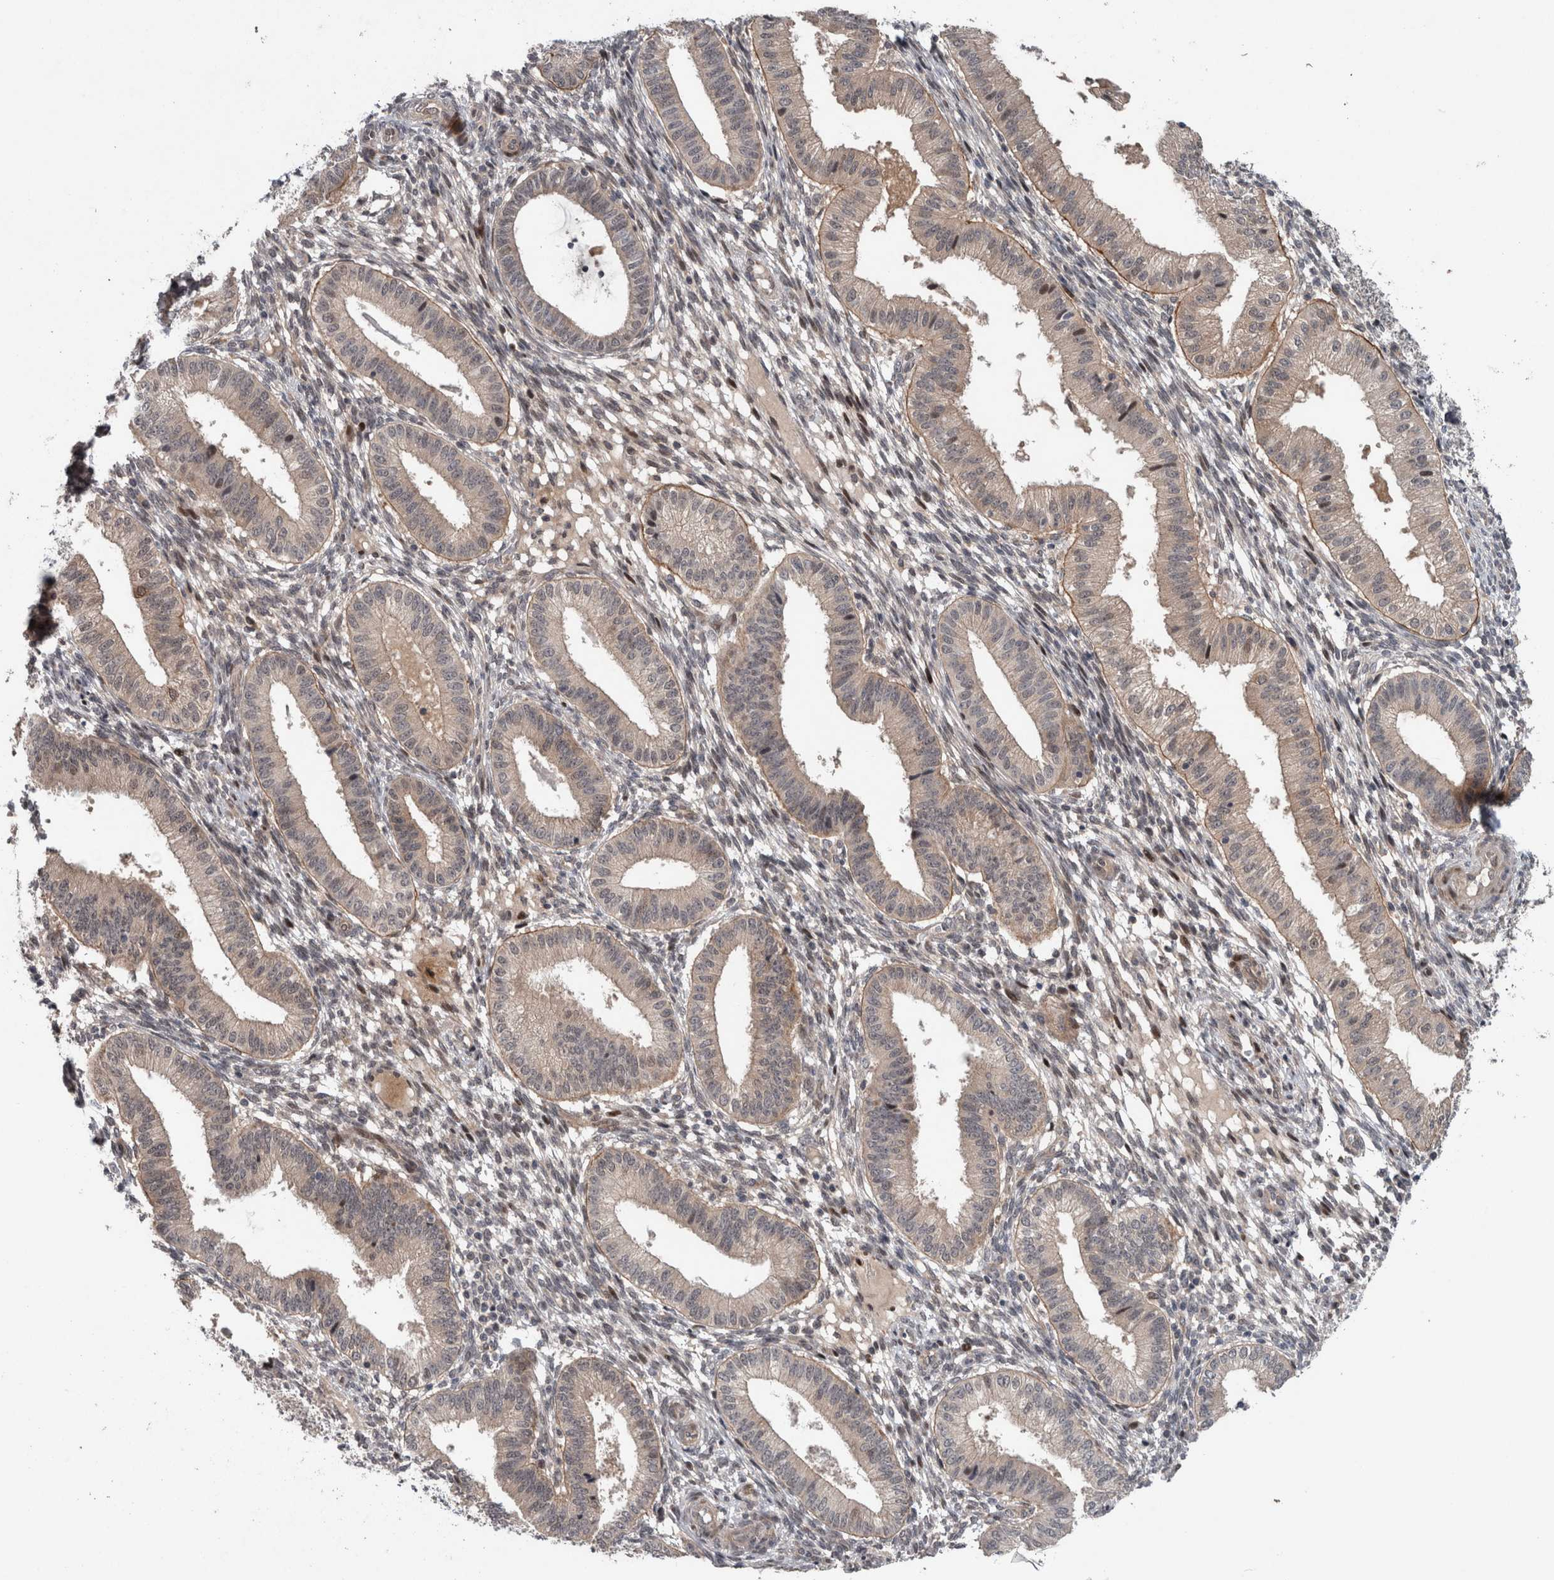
{"staining": {"intensity": "negative", "quantity": "none", "location": "none"}, "tissue": "endometrium", "cell_type": "Cells in endometrial stroma", "image_type": "normal", "snomed": [{"axis": "morphology", "description": "Normal tissue, NOS"}, {"axis": "topography", "description": "Endometrium"}], "caption": "Immunohistochemistry image of unremarkable human endometrium stained for a protein (brown), which demonstrates no expression in cells in endometrial stroma.", "gene": "GIMAP6", "patient": {"sex": "female", "age": 39}}